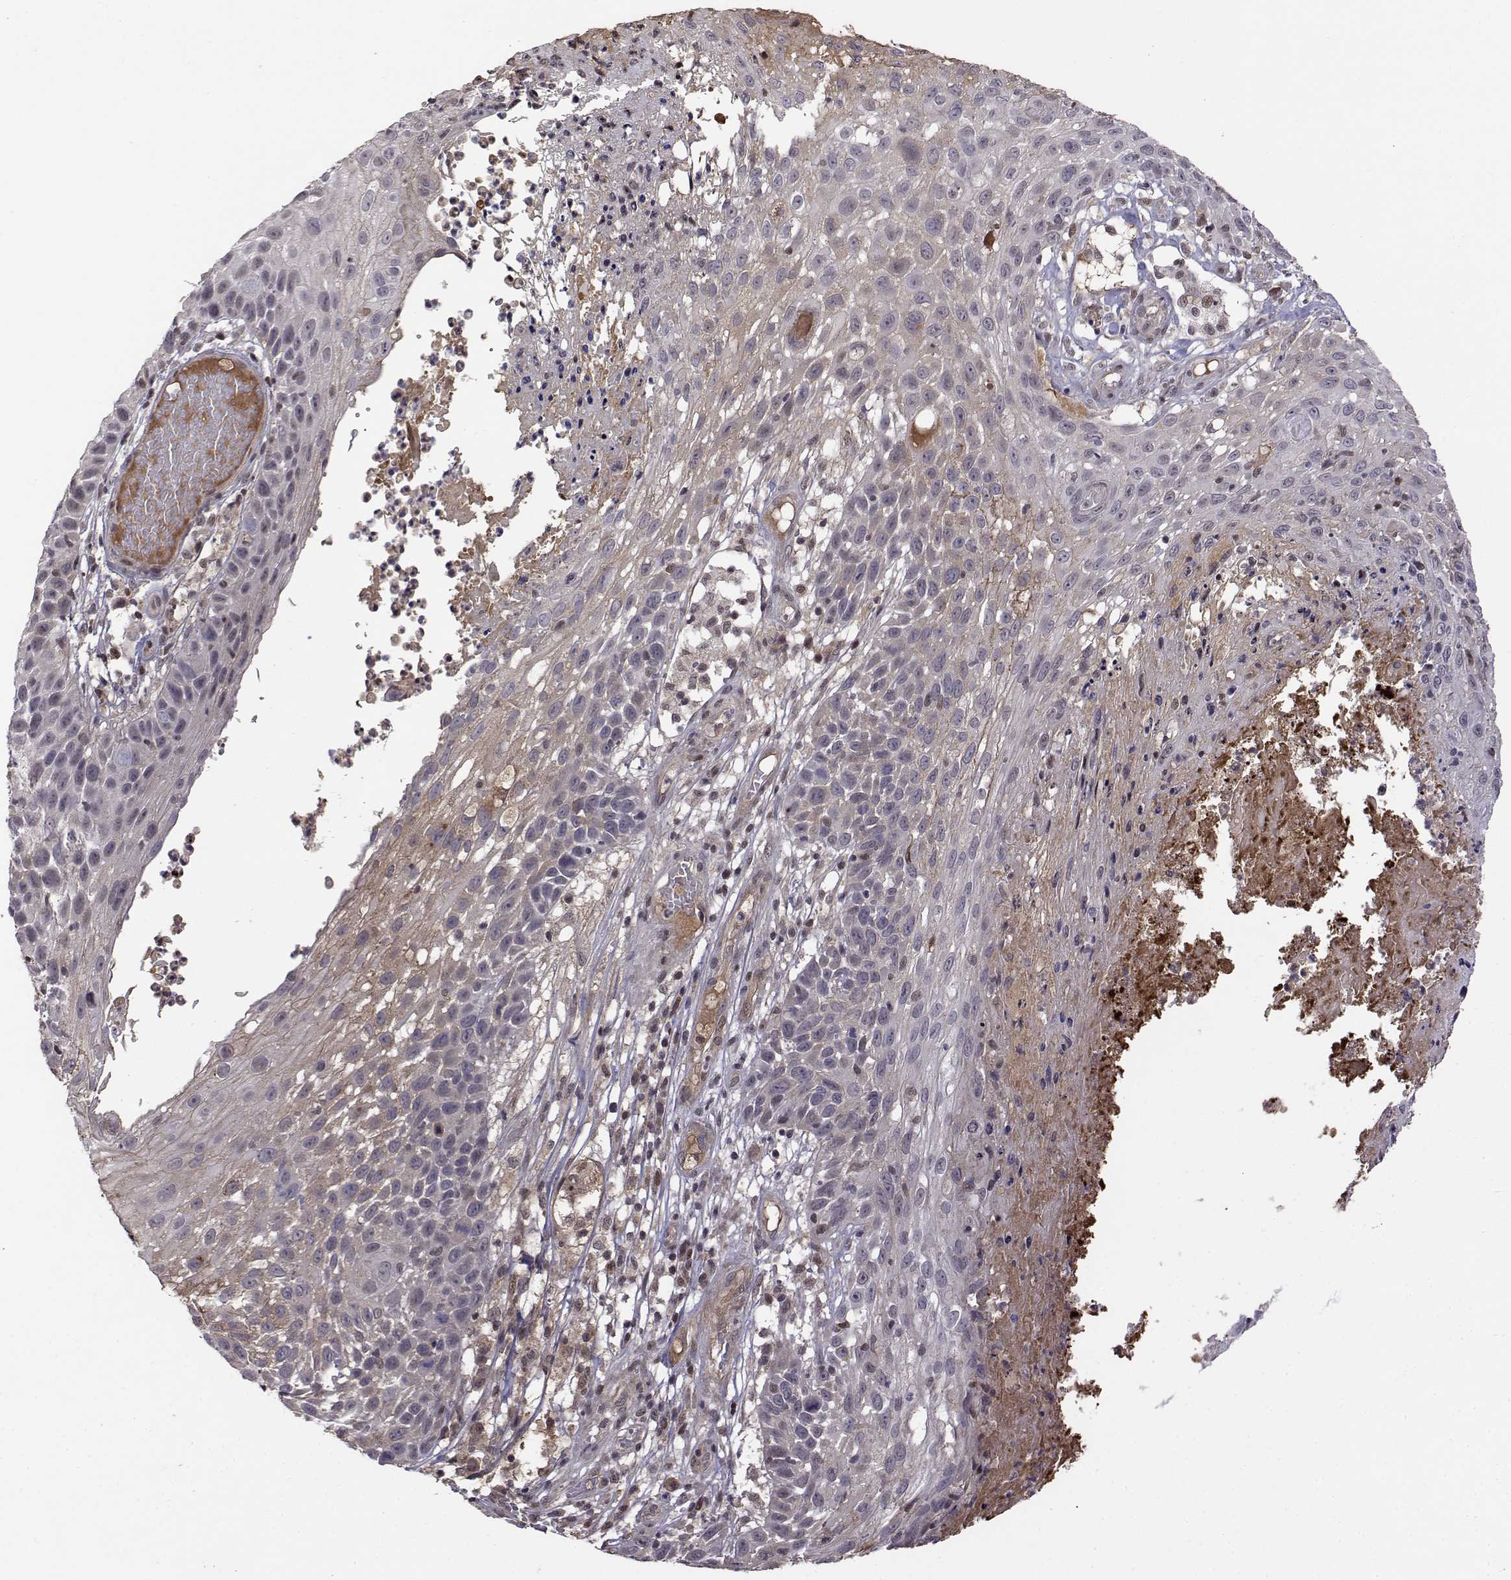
{"staining": {"intensity": "negative", "quantity": "none", "location": "none"}, "tissue": "skin cancer", "cell_type": "Tumor cells", "image_type": "cancer", "snomed": [{"axis": "morphology", "description": "Squamous cell carcinoma, NOS"}, {"axis": "topography", "description": "Skin"}], "caption": "Immunohistochemical staining of skin cancer exhibits no significant positivity in tumor cells. (Immunohistochemistry (ihc), brightfield microscopy, high magnification).", "gene": "ITGA7", "patient": {"sex": "male", "age": 92}}